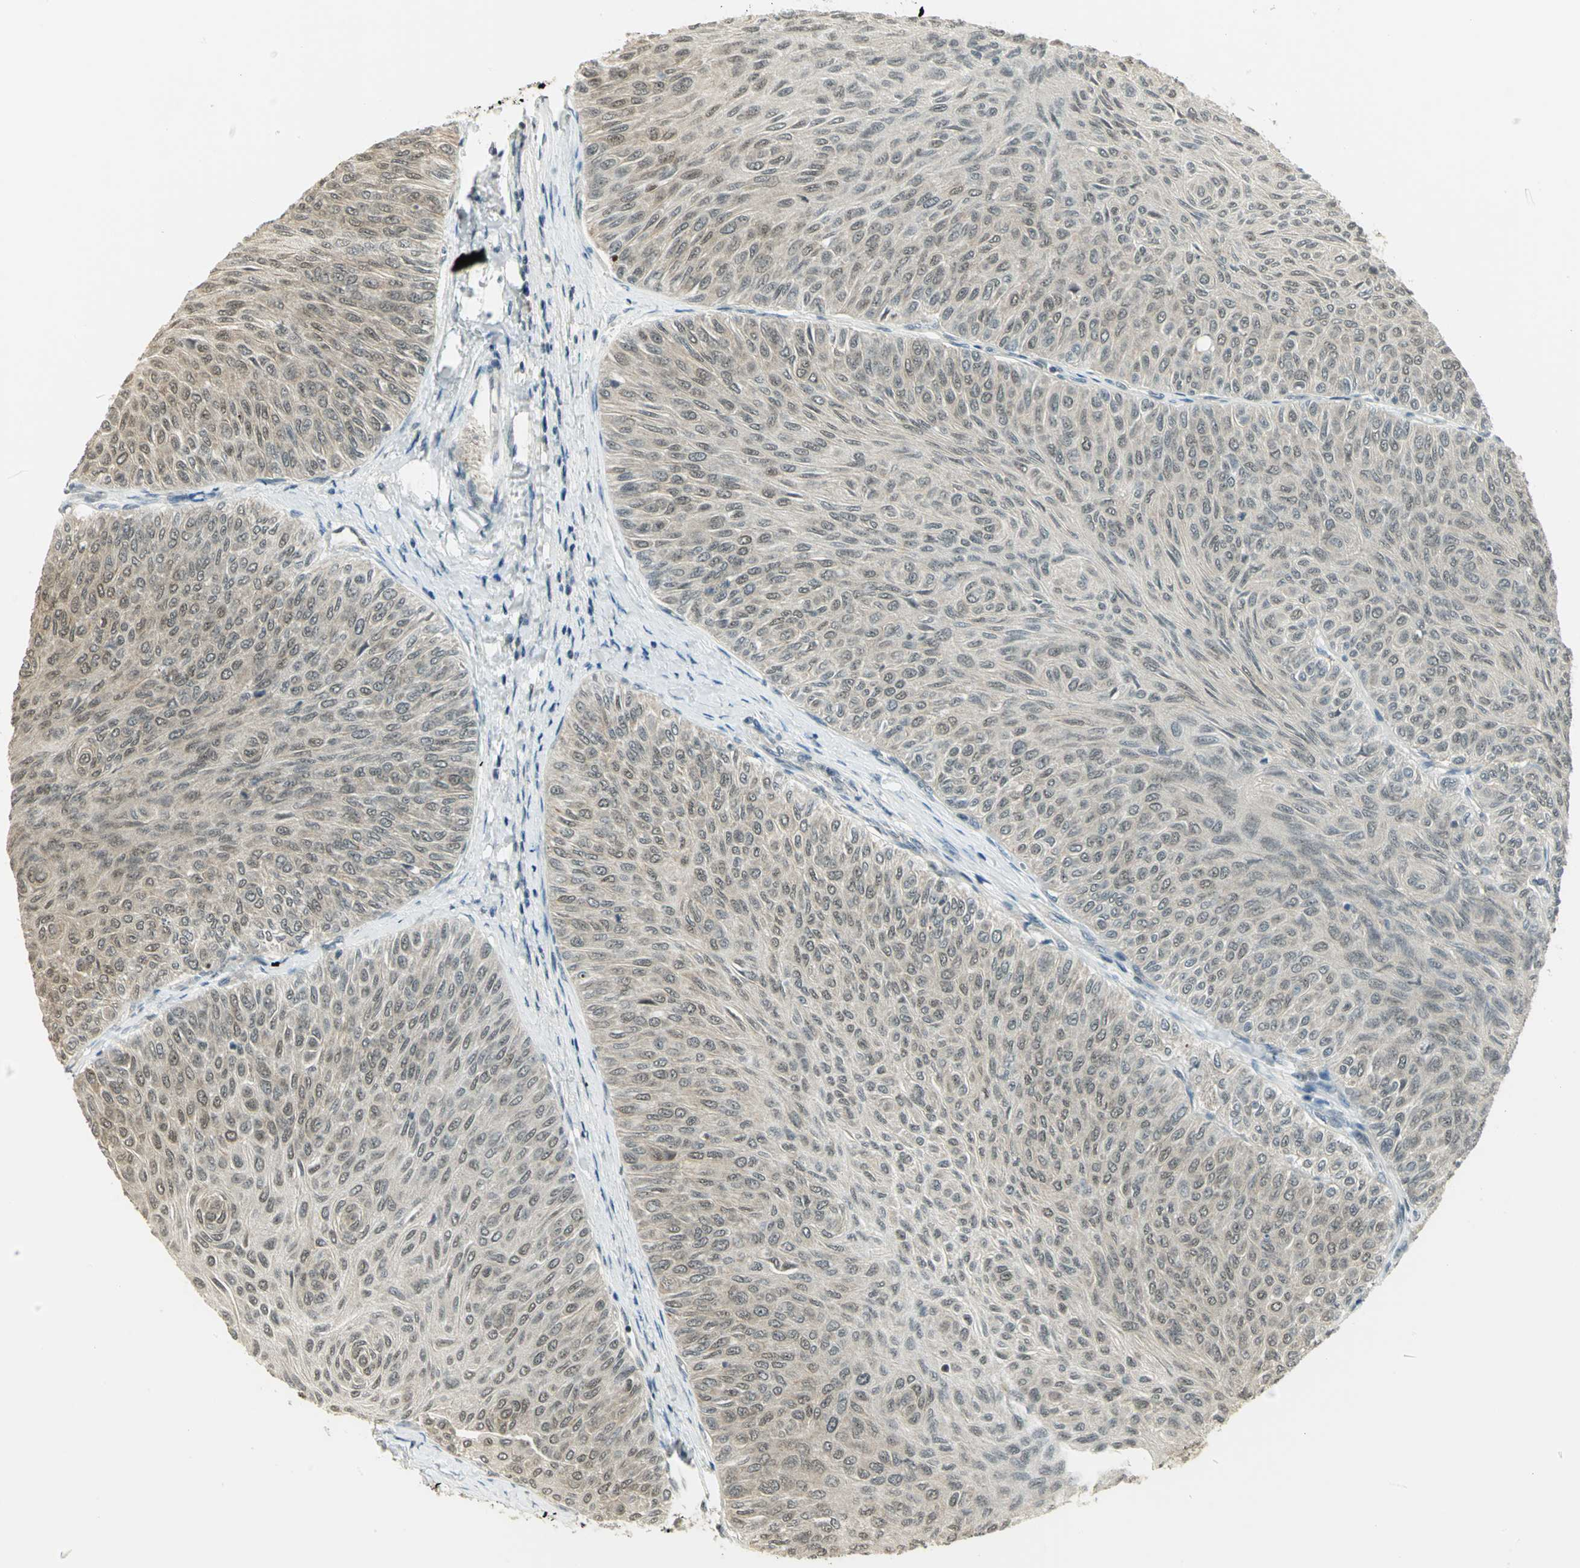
{"staining": {"intensity": "weak", "quantity": ">75%", "location": "cytoplasmic/membranous"}, "tissue": "urothelial cancer", "cell_type": "Tumor cells", "image_type": "cancer", "snomed": [{"axis": "morphology", "description": "Urothelial carcinoma, Low grade"}, {"axis": "topography", "description": "Urinary bladder"}], "caption": "Urothelial carcinoma (low-grade) stained with immunohistochemistry (IHC) demonstrates weak cytoplasmic/membranous expression in approximately >75% of tumor cells.", "gene": "CDC34", "patient": {"sex": "male", "age": 78}}